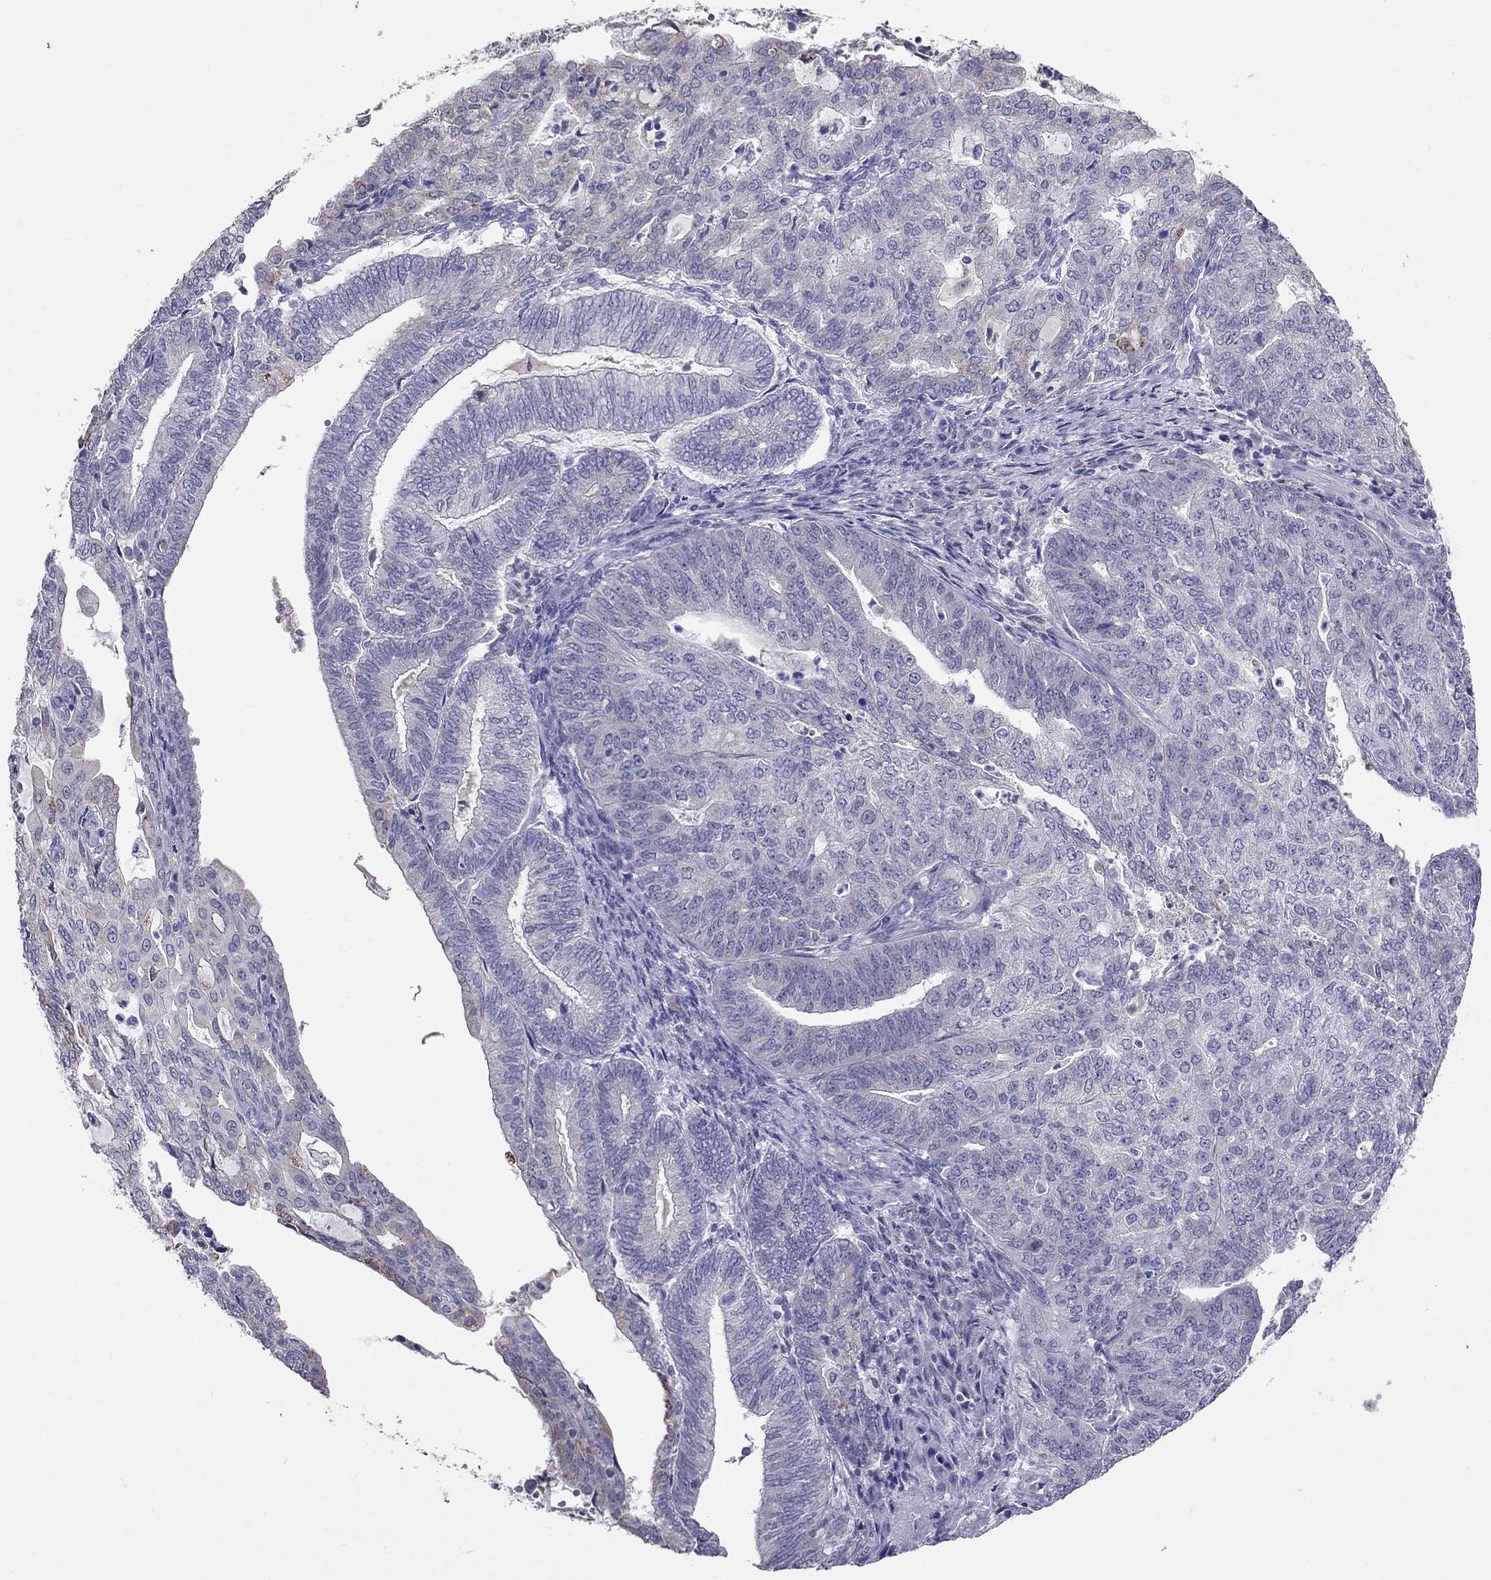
{"staining": {"intensity": "strong", "quantity": "<25%", "location": "cytoplasmic/membranous"}, "tissue": "endometrial cancer", "cell_type": "Tumor cells", "image_type": "cancer", "snomed": [{"axis": "morphology", "description": "Adenocarcinoma, NOS"}, {"axis": "topography", "description": "Endometrium"}], "caption": "Endometrial cancer (adenocarcinoma) was stained to show a protein in brown. There is medium levels of strong cytoplasmic/membranous staining in about <25% of tumor cells.", "gene": "MYO3B", "patient": {"sex": "female", "age": 82}}